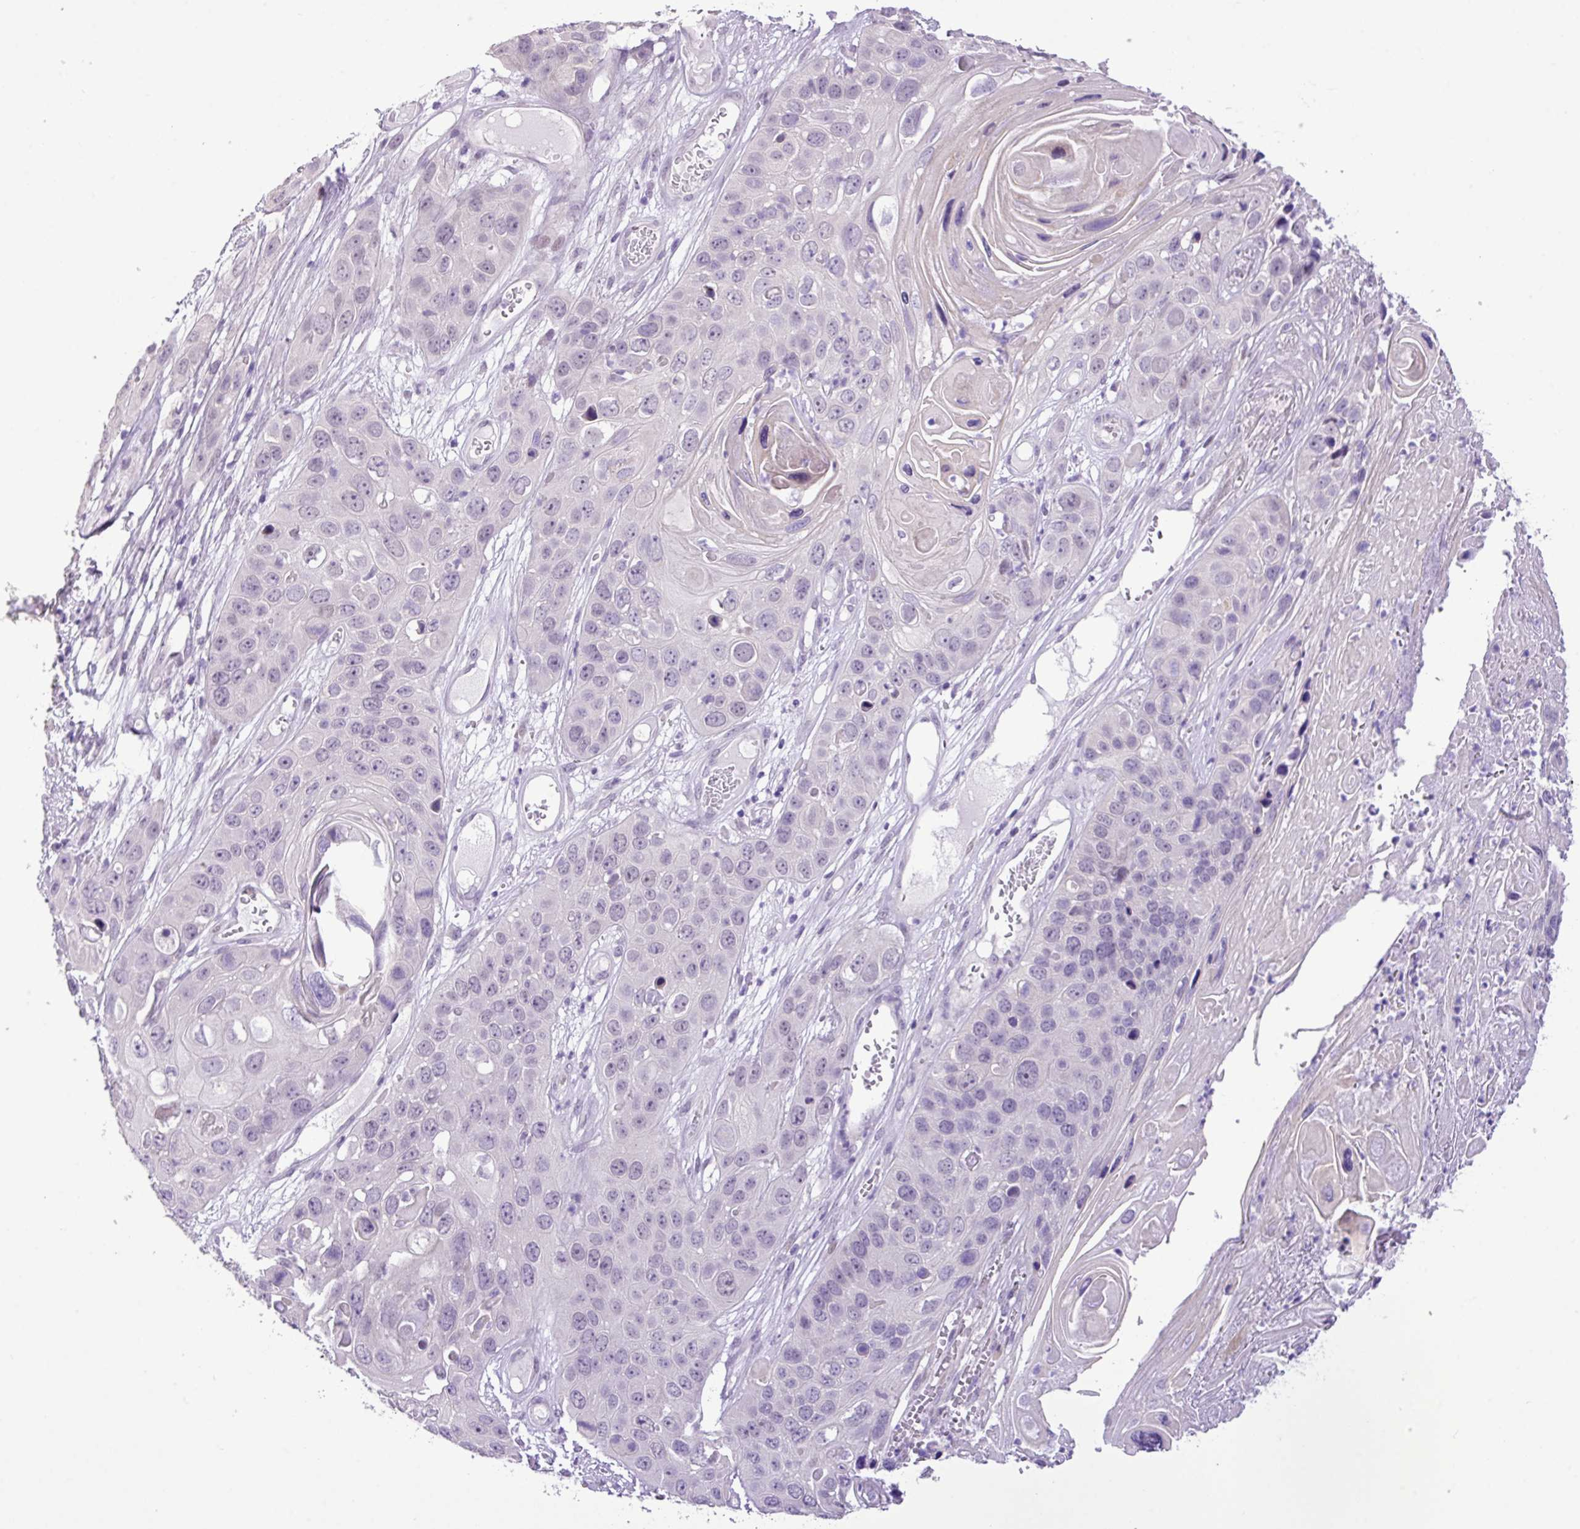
{"staining": {"intensity": "negative", "quantity": "none", "location": "none"}, "tissue": "skin cancer", "cell_type": "Tumor cells", "image_type": "cancer", "snomed": [{"axis": "morphology", "description": "Squamous cell carcinoma, NOS"}, {"axis": "topography", "description": "Skin"}], "caption": "Immunohistochemical staining of human squamous cell carcinoma (skin) exhibits no significant positivity in tumor cells.", "gene": "YLPM1", "patient": {"sex": "male", "age": 55}}